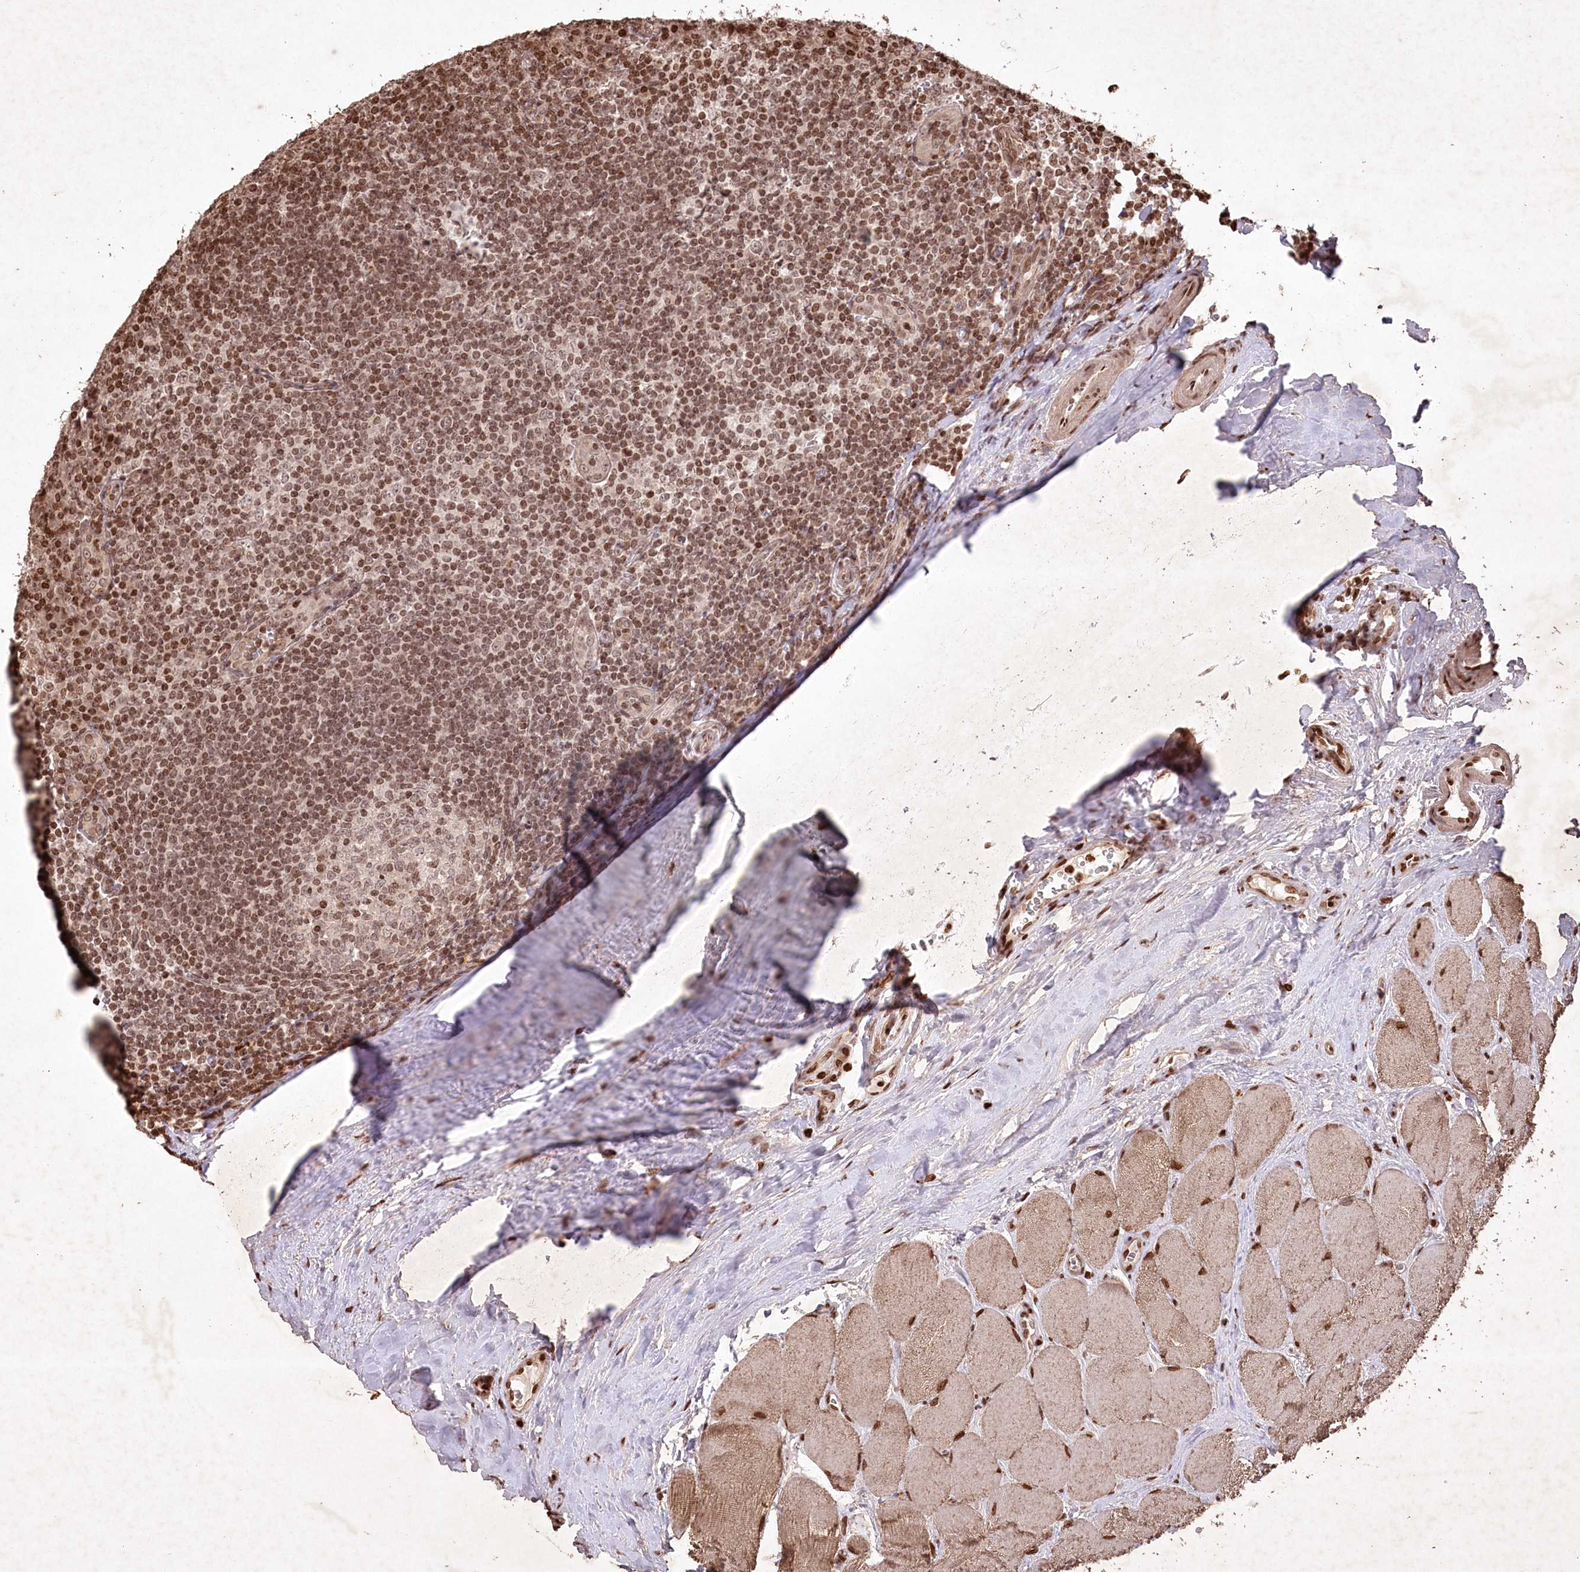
{"staining": {"intensity": "moderate", "quantity": "25%-75%", "location": "nuclear"}, "tissue": "tonsil", "cell_type": "Germinal center cells", "image_type": "normal", "snomed": [{"axis": "morphology", "description": "Normal tissue, NOS"}, {"axis": "topography", "description": "Tonsil"}], "caption": "Human tonsil stained with a brown dye displays moderate nuclear positive staining in approximately 25%-75% of germinal center cells.", "gene": "CCSER2", "patient": {"sex": "male", "age": 27}}